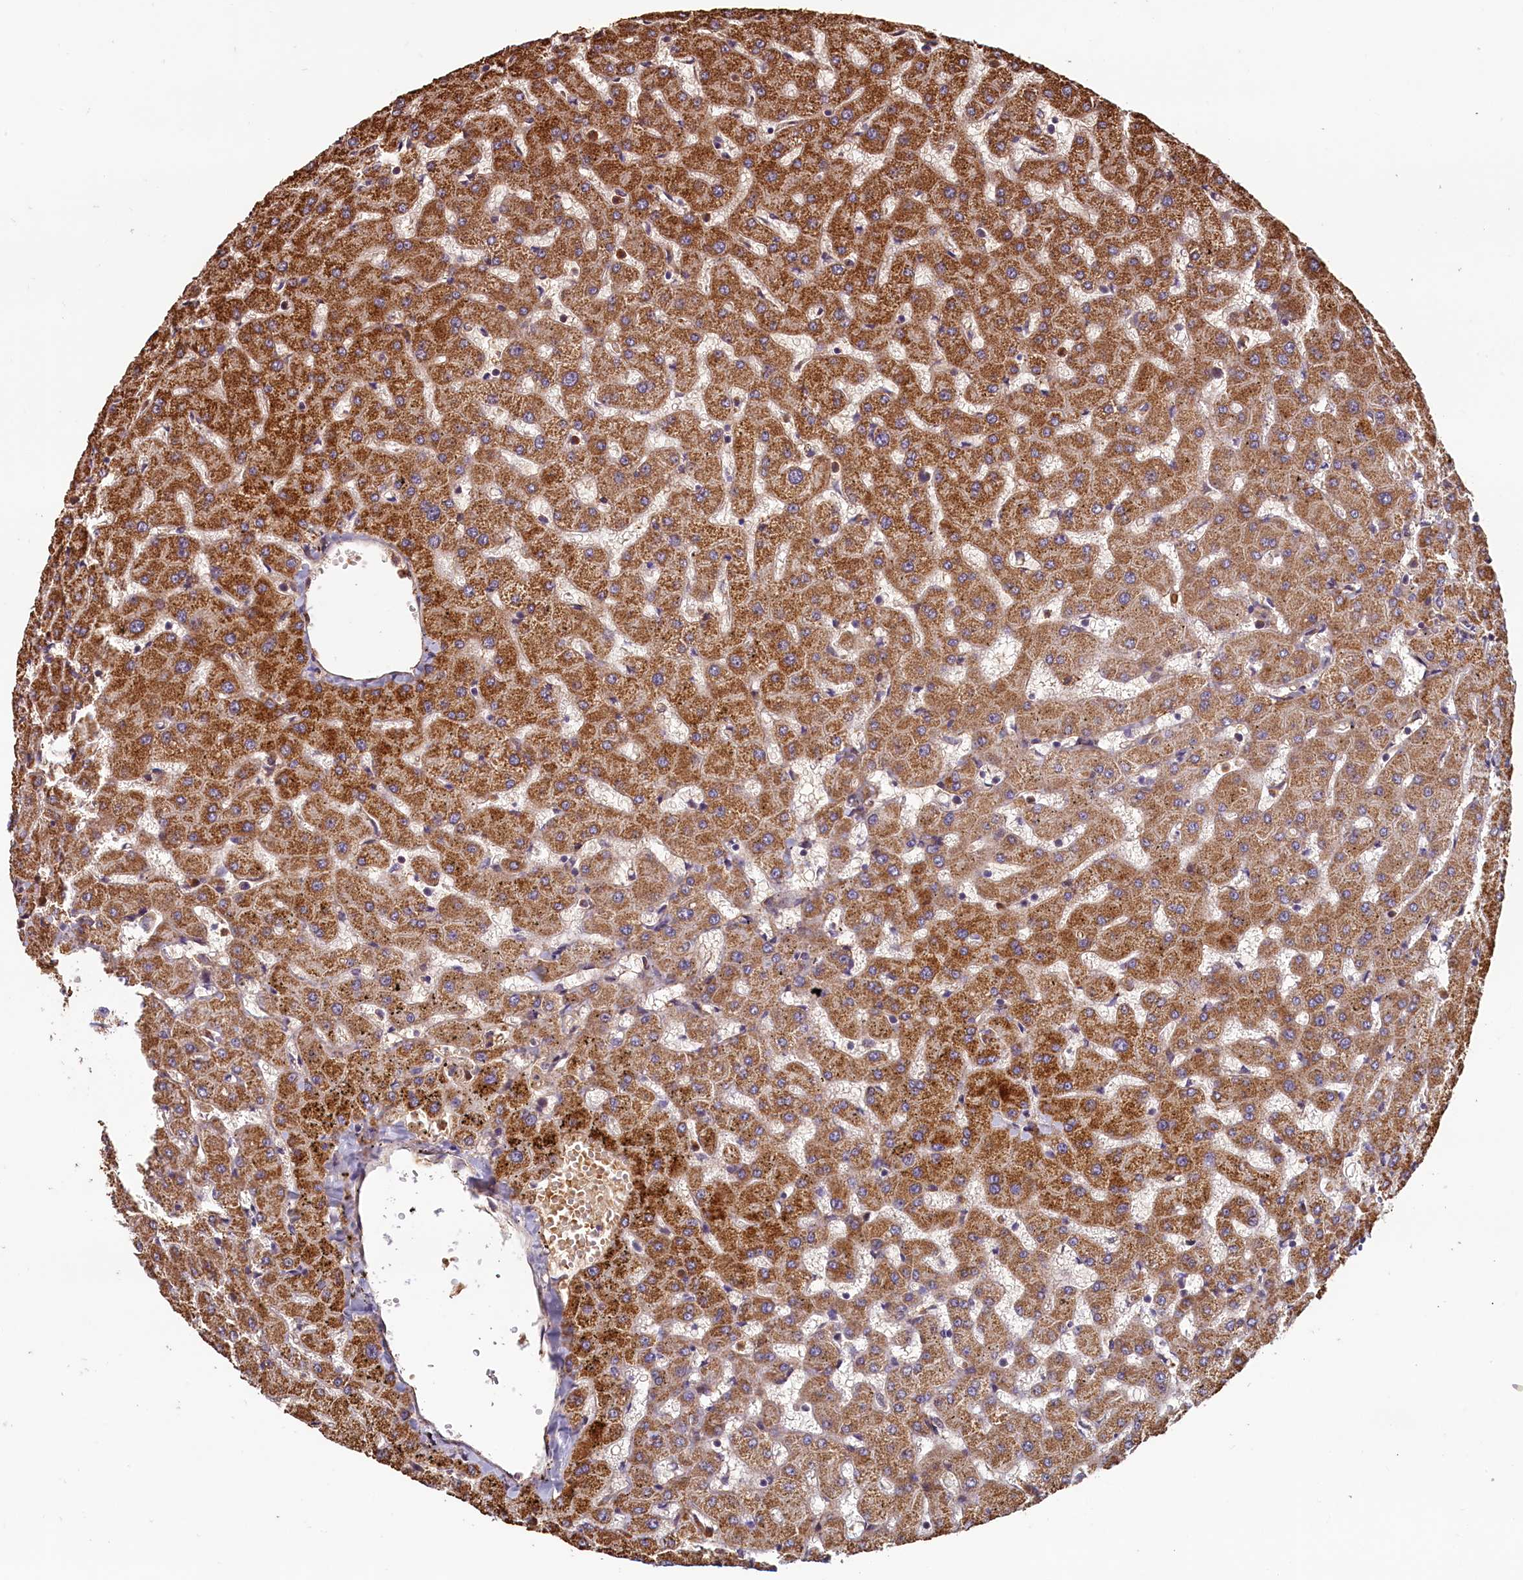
{"staining": {"intensity": "negative", "quantity": "none", "location": "none"}, "tissue": "liver", "cell_type": "Cholangiocytes", "image_type": "normal", "snomed": [{"axis": "morphology", "description": "Normal tissue, NOS"}, {"axis": "topography", "description": "Liver"}], "caption": "Cholangiocytes are negative for protein expression in normal human liver. The staining was performed using DAB (3,3'-diaminobenzidine) to visualize the protein expression in brown, while the nuclei were stained in blue with hematoxylin (Magnification: 20x).", "gene": "ACSBG1", "patient": {"sex": "female", "age": 63}}